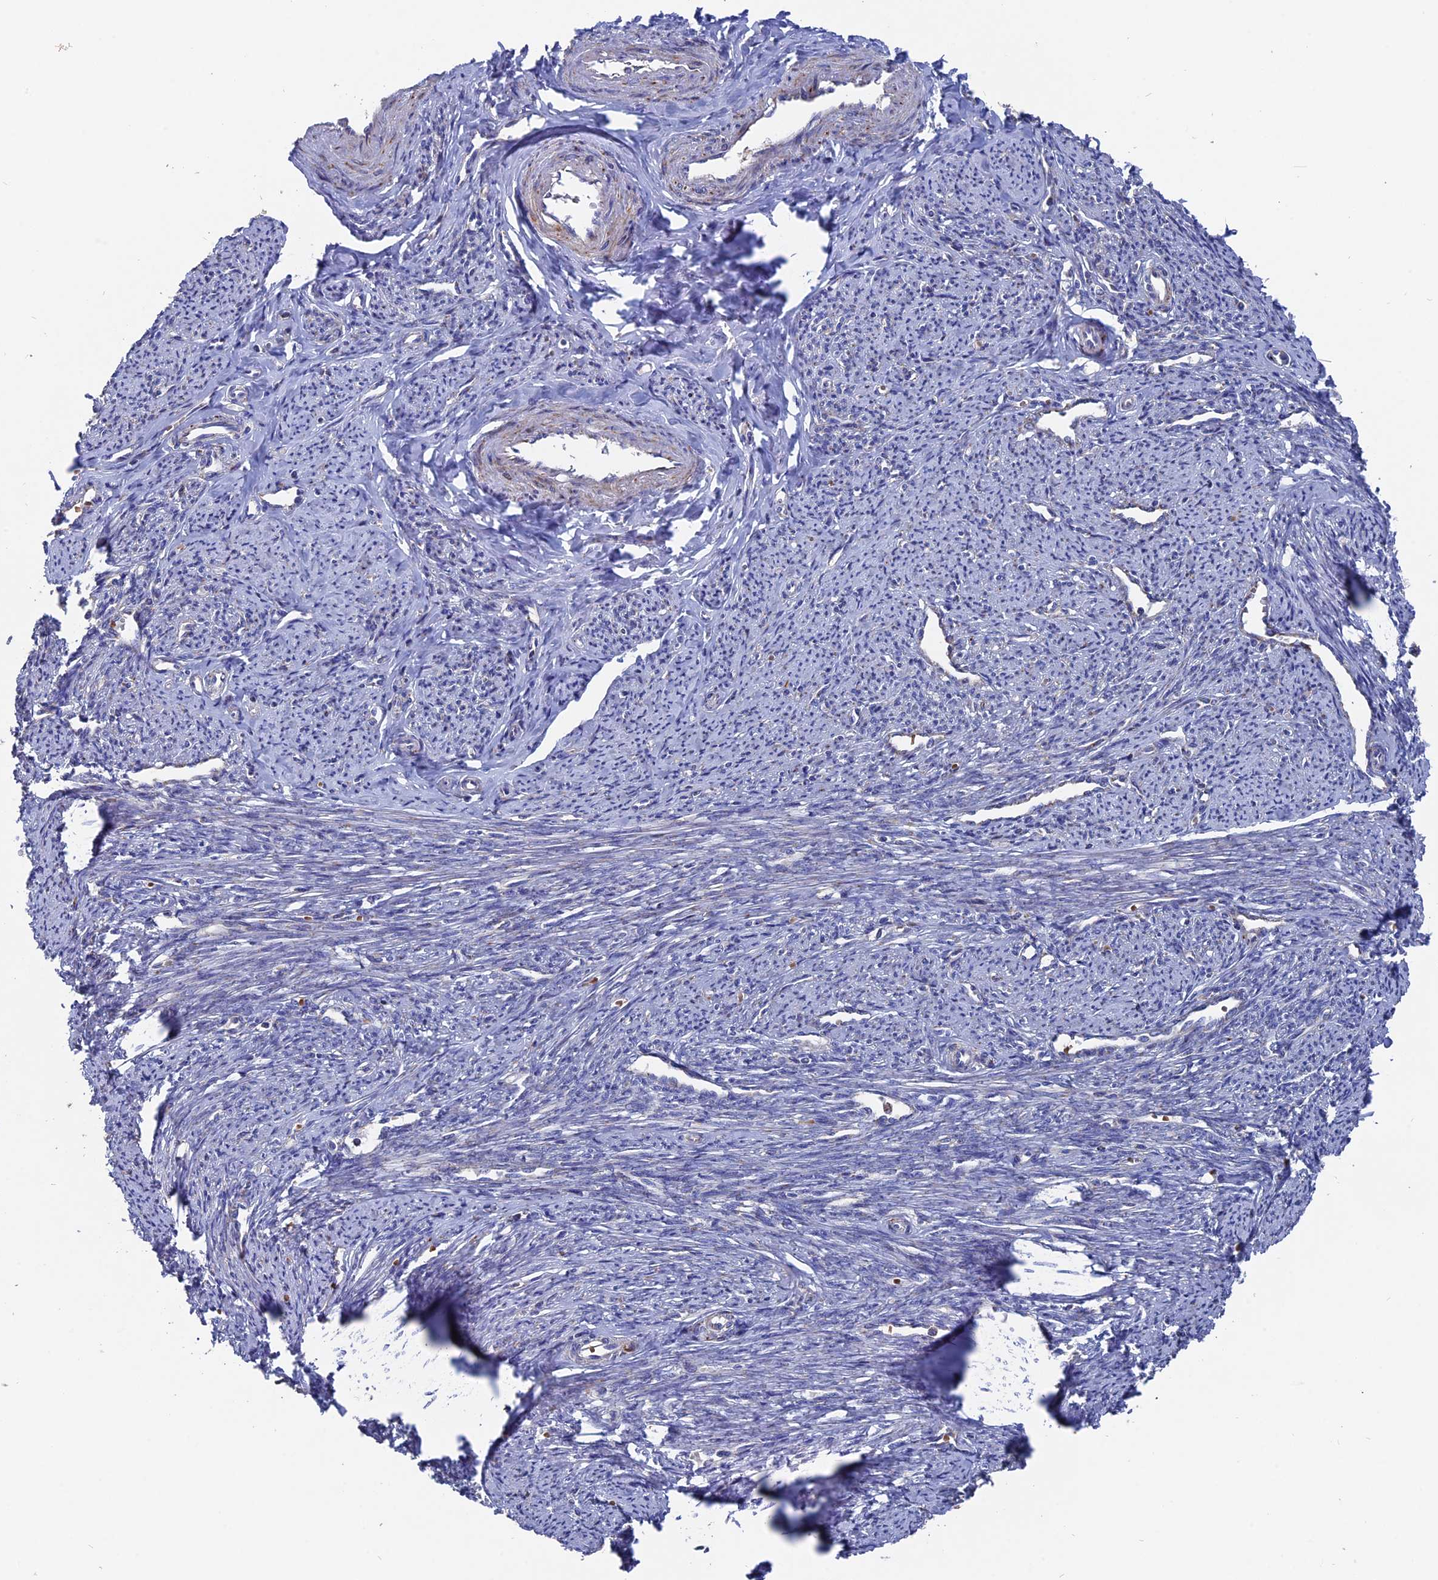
{"staining": {"intensity": "weak", "quantity": "25%-75%", "location": "cytoplasmic/membranous"}, "tissue": "smooth muscle", "cell_type": "Smooth muscle cells", "image_type": "normal", "snomed": [{"axis": "morphology", "description": "Normal tissue, NOS"}, {"axis": "topography", "description": "Smooth muscle"}, {"axis": "topography", "description": "Uterus"}], "caption": "DAB (3,3'-diaminobenzidine) immunohistochemical staining of benign smooth muscle displays weak cytoplasmic/membranous protein staining in approximately 25%-75% of smooth muscle cells.", "gene": "TGFA", "patient": {"sex": "female", "age": 59}}